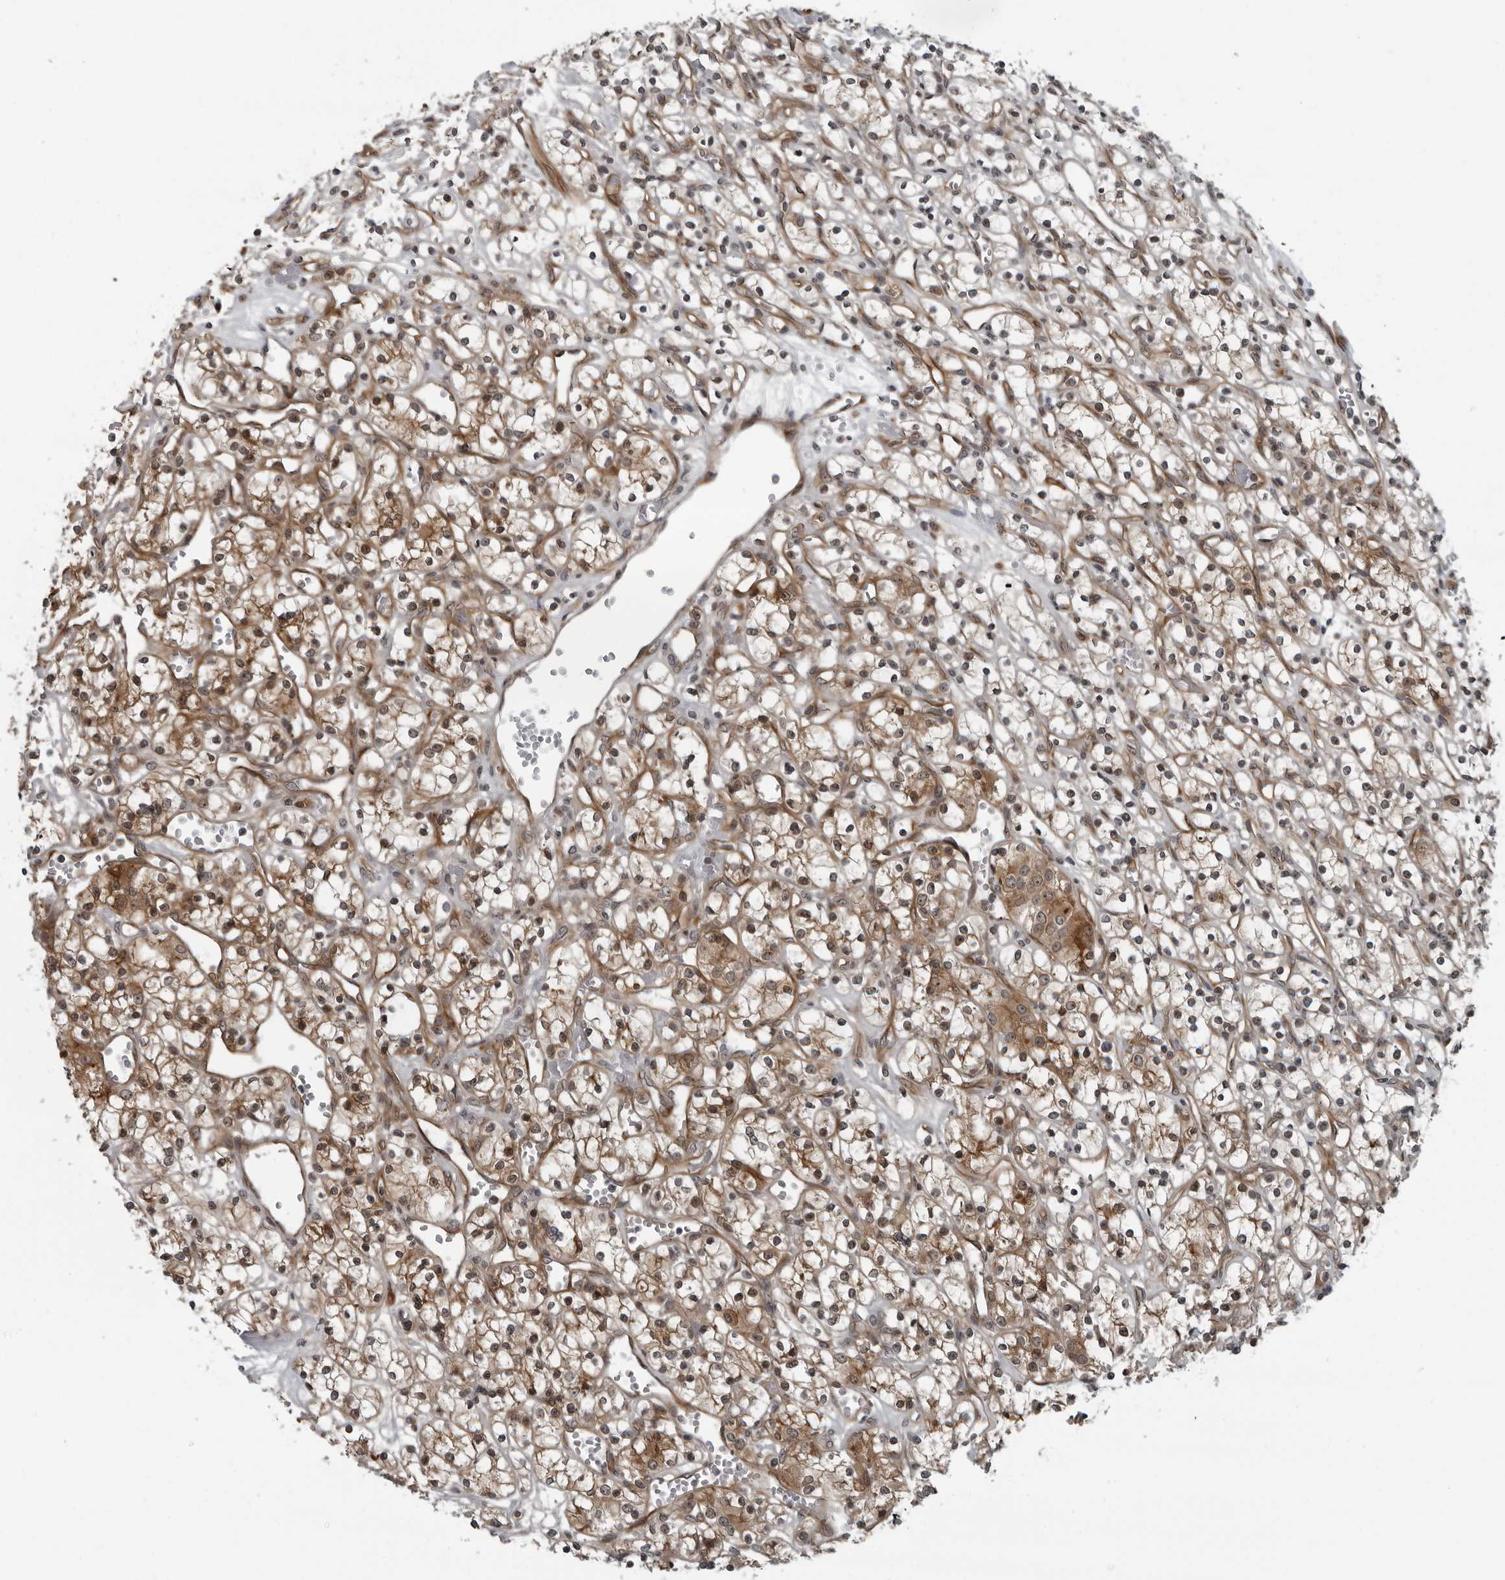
{"staining": {"intensity": "moderate", "quantity": ">75%", "location": "cytoplasmic/membranous"}, "tissue": "renal cancer", "cell_type": "Tumor cells", "image_type": "cancer", "snomed": [{"axis": "morphology", "description": "Adenocarcinoma, NOS"}, {"axis": "topography", "description": "Kidney"}], "caption": "The micrograph reveals immunohistochemical staining of renal cancer. There is moderate cytoplasmic/membranous positivity is present in about >75% of tumor cells. (DAB (3,3'-diaminobenzidine) IHC, brown staining for protein, blue staining for nuclei).", "gene": "FAM102B", "patient": {"sex": "female", "age": 59}}